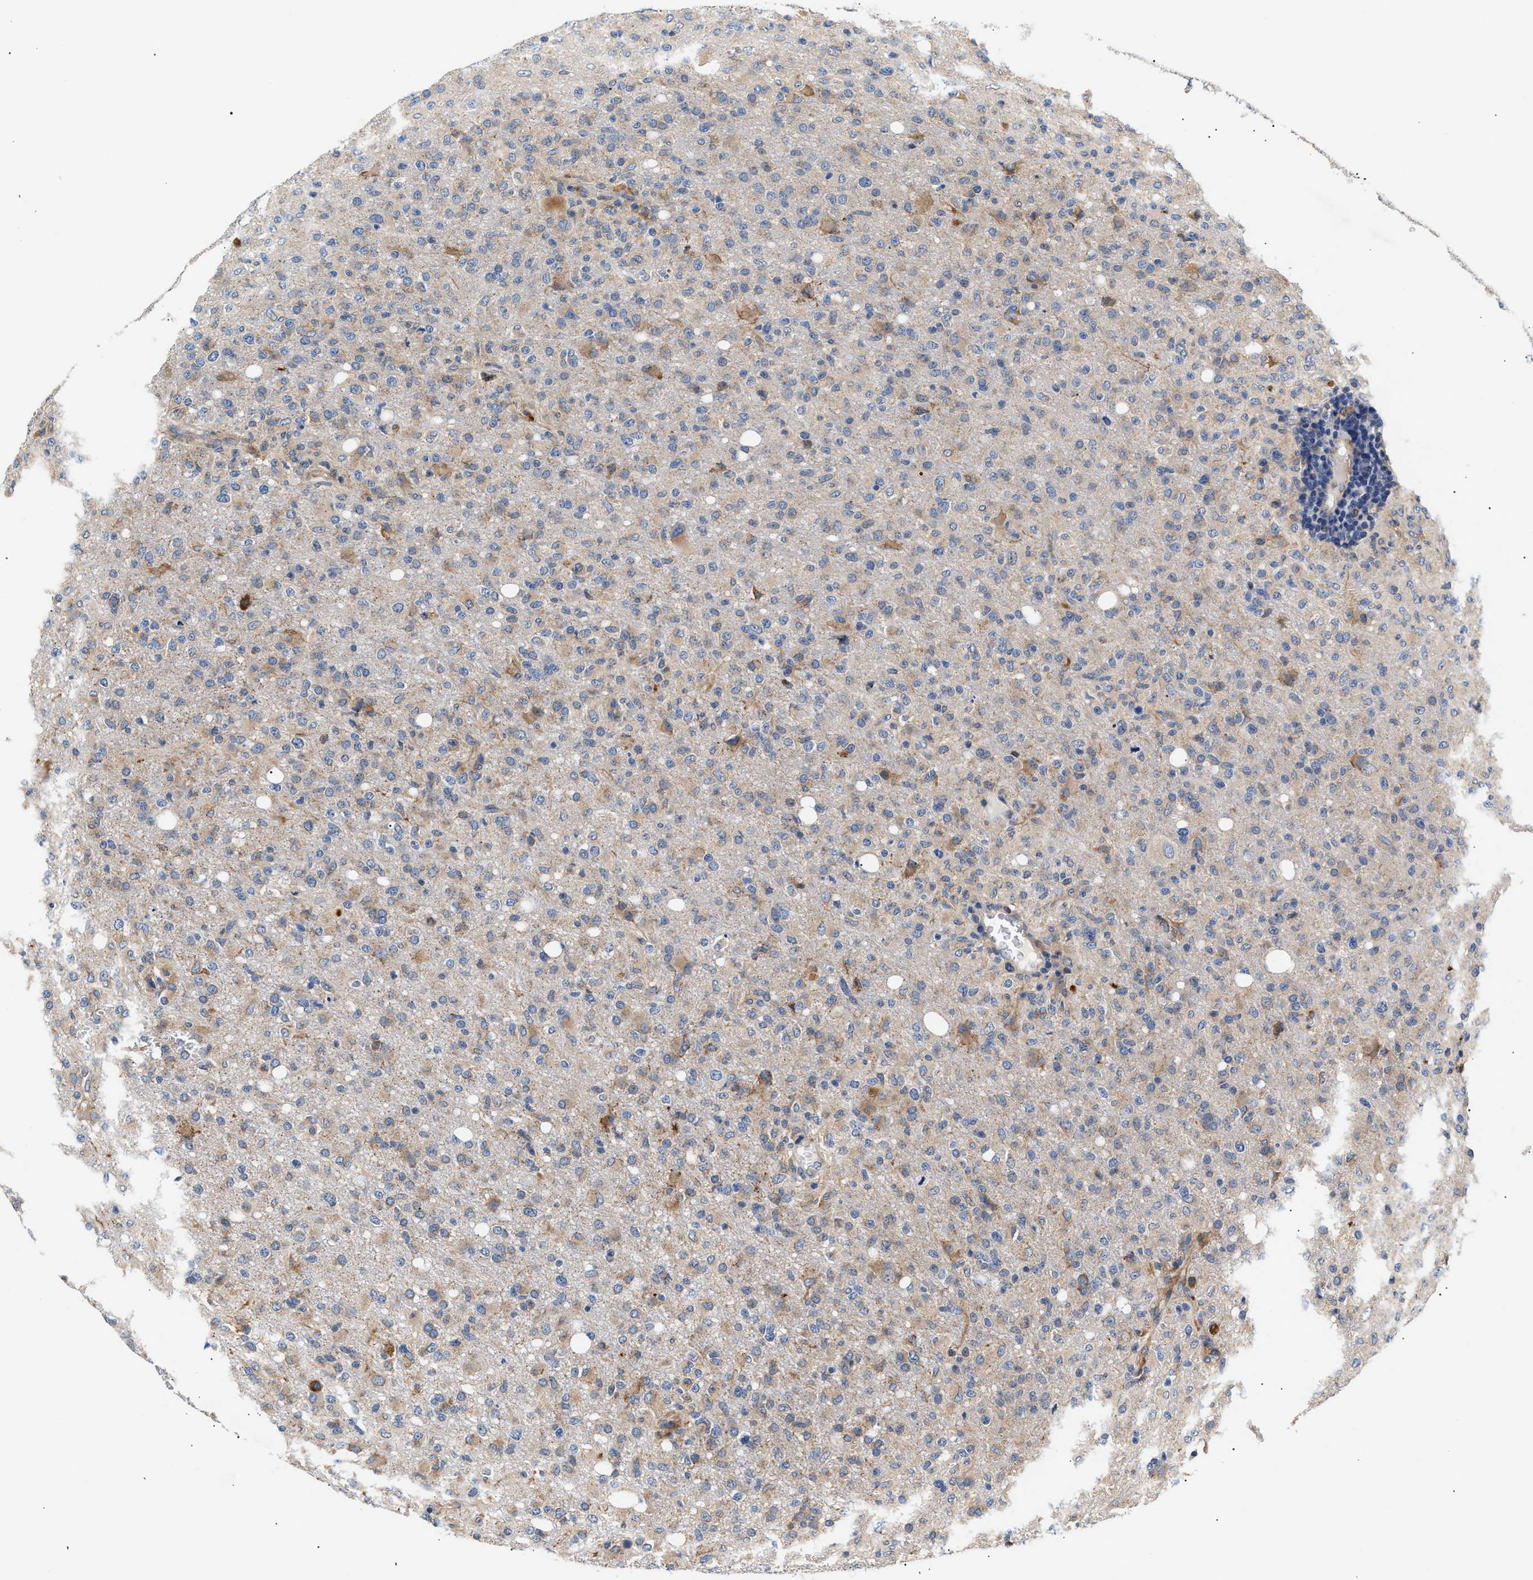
{"staining": {"intensity": "weak", "quantity": "<25%", "location": "cytoplasmic/membranous"}, "tissue": "glioma", "cell_type": "Tumor cells", "image_type": "cancer", "snomed": [{"axis": "morphology", "description": "Glioma, malignant, High grade"}, {"axis": "topography", "description": "Brain"}], "caption": "Immunohistochemistry (IHC) of human high-grade glioma (malignant) reveals no expression in tumor cells. Brightfield microscopy of immunohistochemistry (IHC) stained with DAB (brown) and hematoxylin (blue), captured at high magnification.", "gene": "IFT74", "patient": {"sex": "female", "age": 57}}